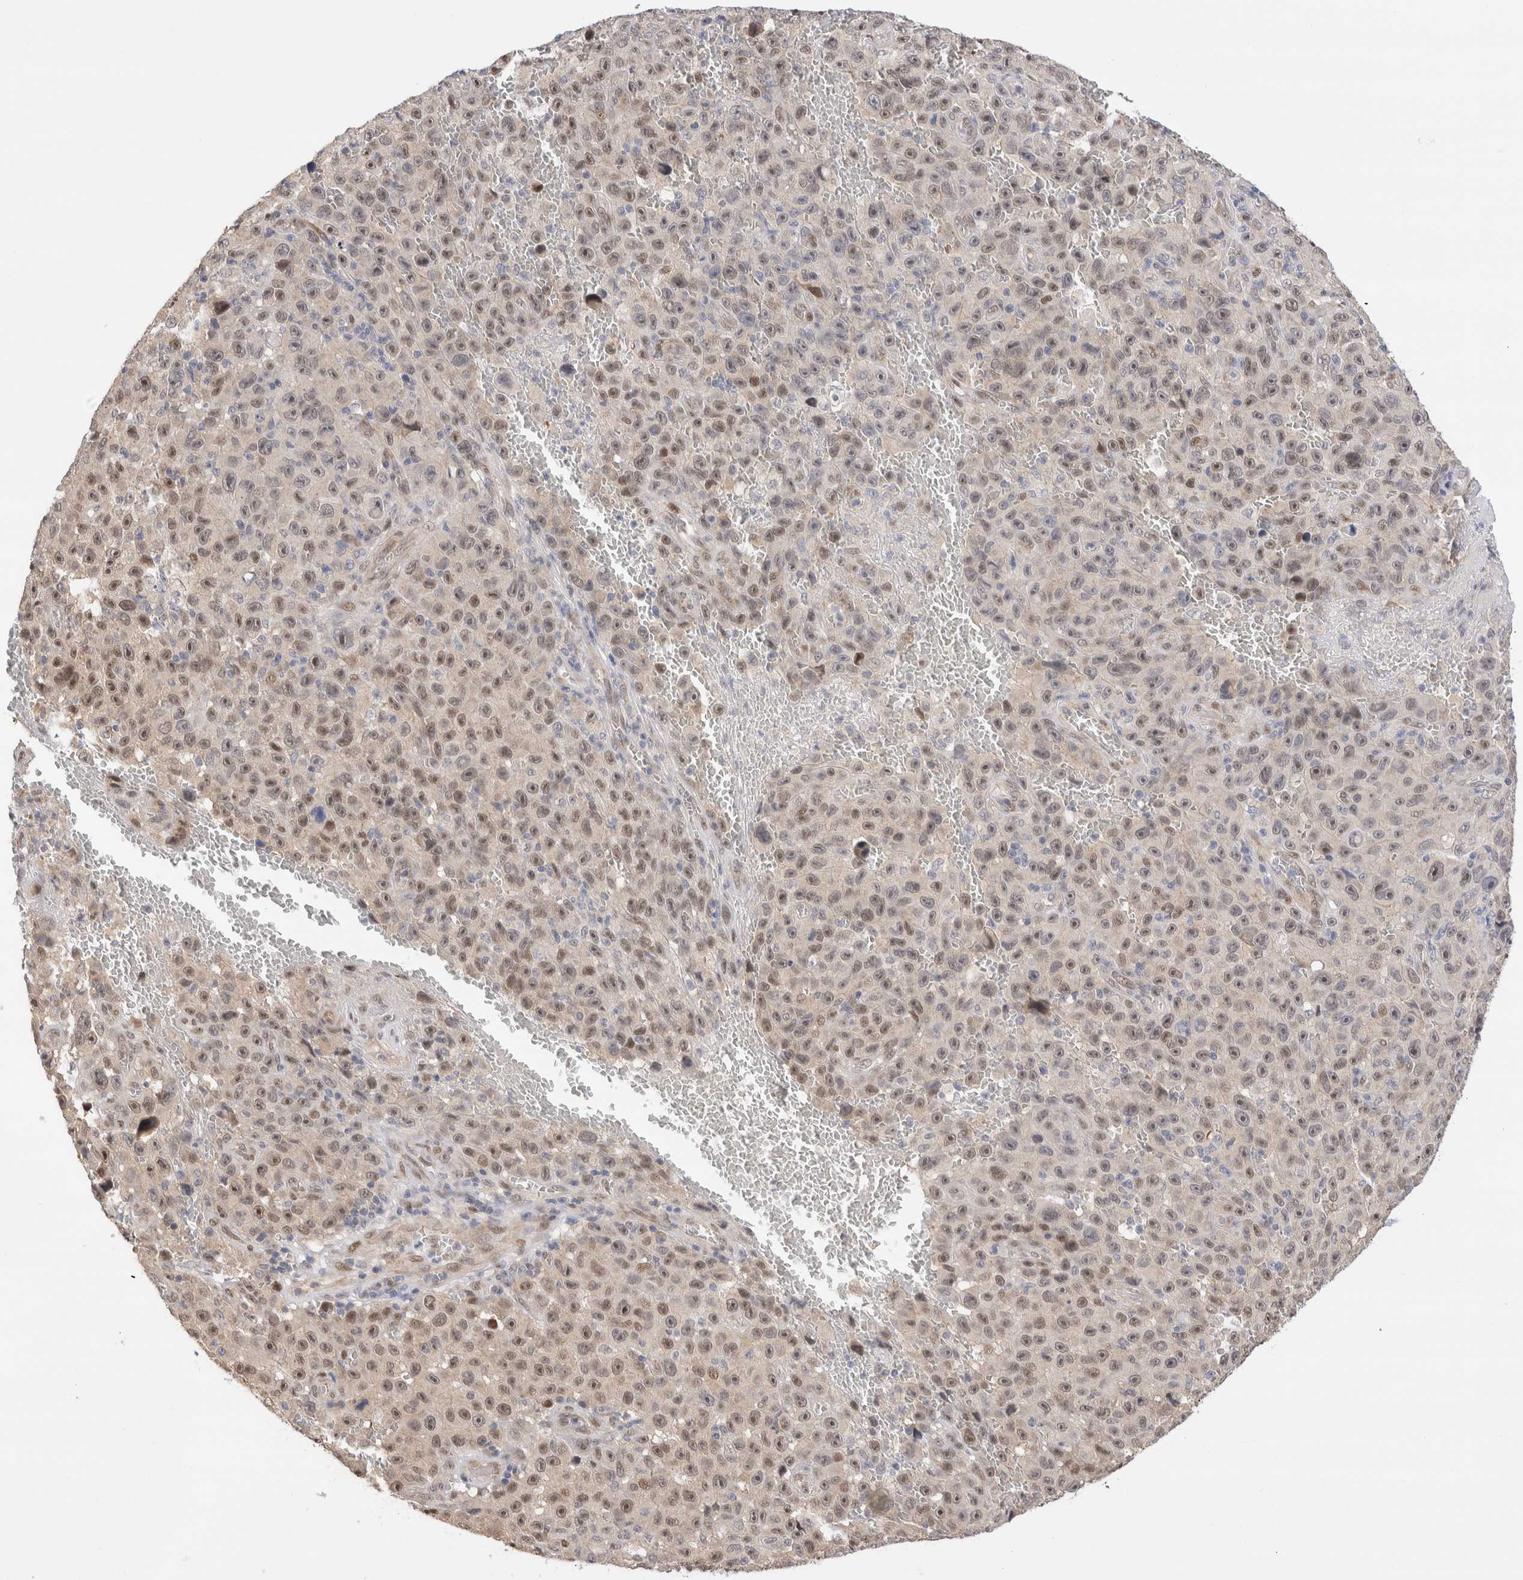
{"staining": {"intensity": "weak", "quantity": "<25%", "location": "nuclear"}, "tissue": "melanoma", "cell_type": "Tumor cells", "image_type": "cancer", "snomed": [{"axis": "morphology", "description": "Malignant melanoma, NOS"}, {"axis": "topography", "description": "Skin"}], "caption": "Tumor cells are negative for brown protein staining in malignant melanoma. Brightfield microscopy of IHC stained with DAB (brown) and hematoxylin (blue), captured at high magnification.", "gene": "NSMAF", "patient": {"sex": "female", "age": 82}}